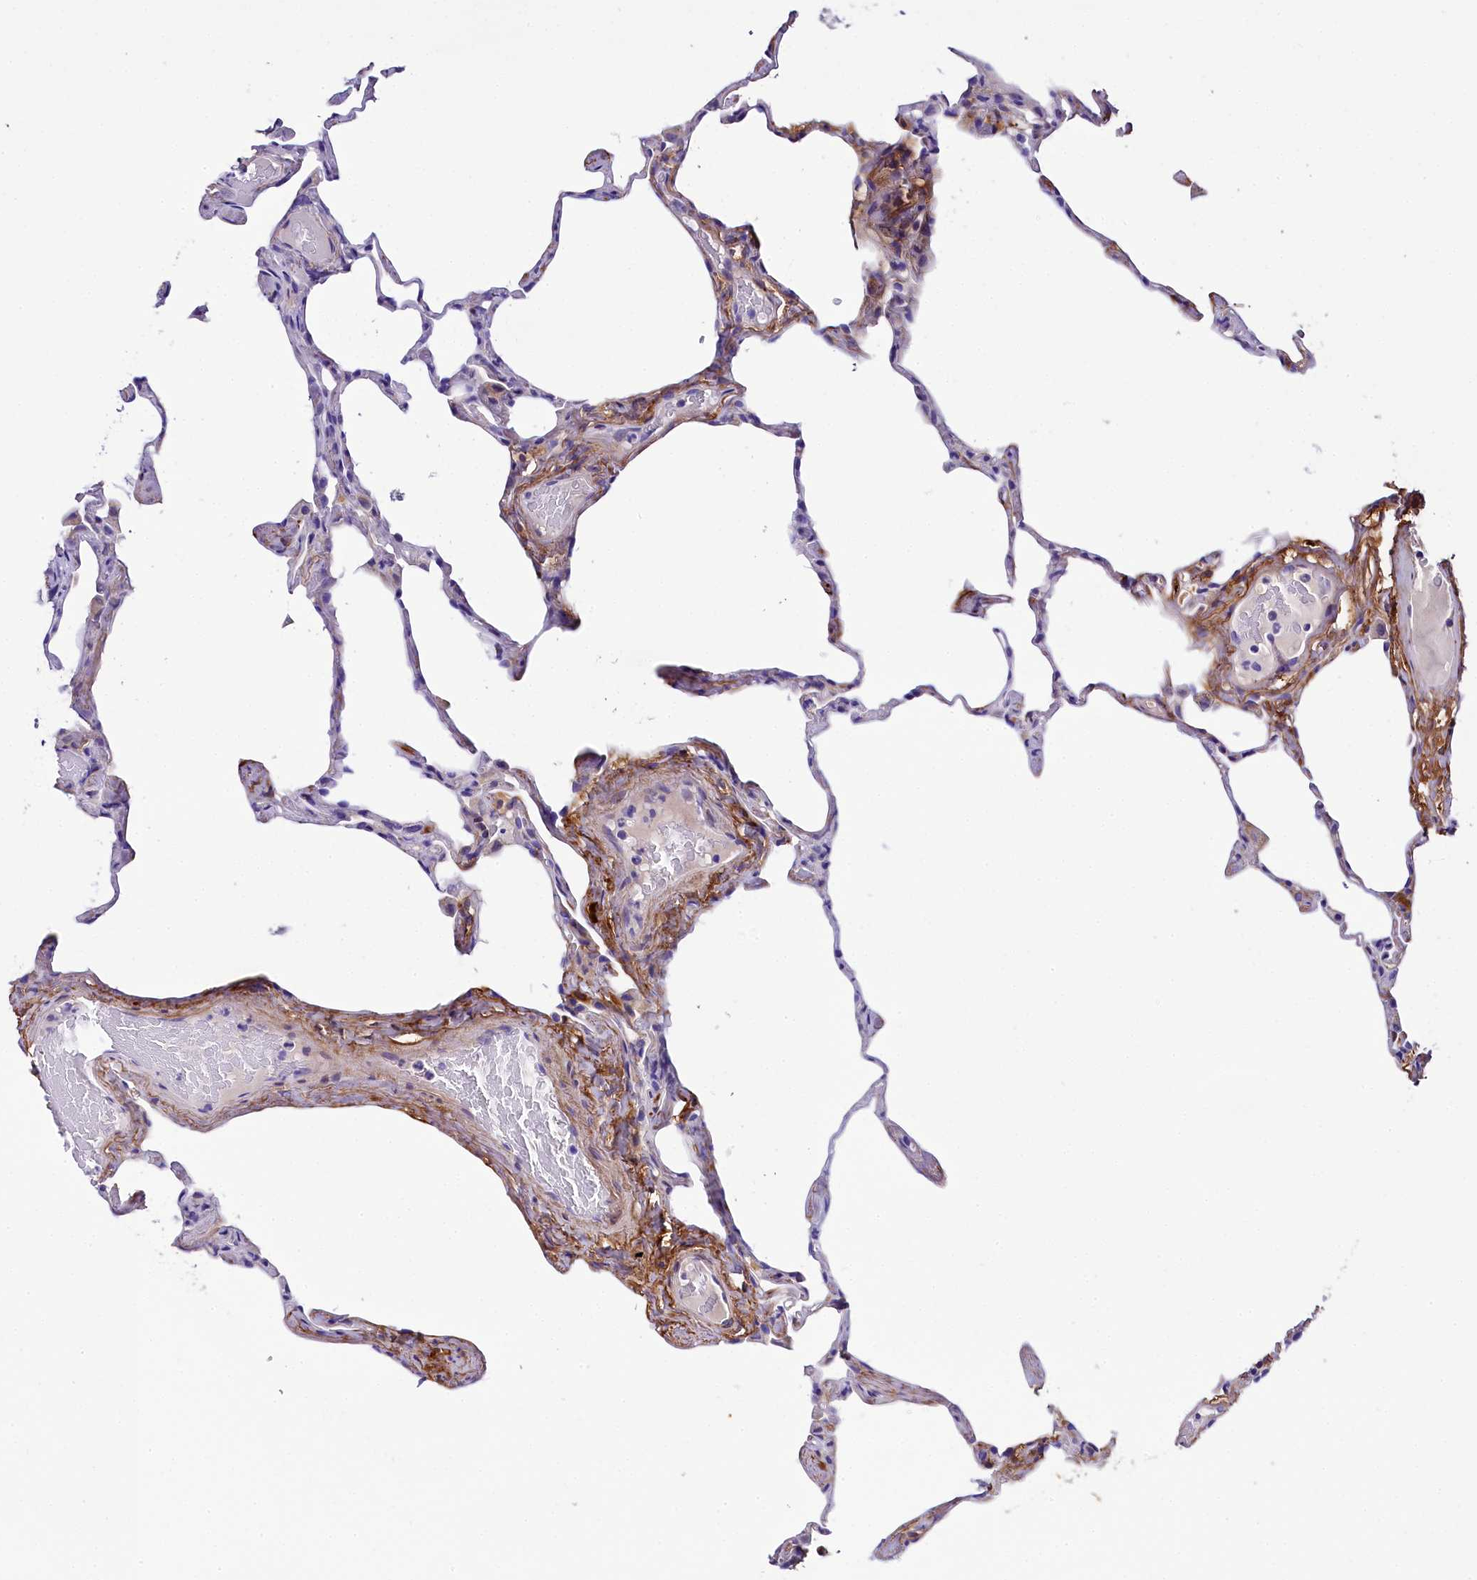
{"staining": {"intensity": "moderate", "quantity": "25%-75%", "location": "cytoplasmic/membranous"}, "tissue": "lung", "cell_type": "Alveolar cells", "image_type": "normal", "snomed": [{"axis": "morphology", "description": "Normal tissue, NOS"}, {"axis": "topography", "description": "Lung"}], "caption": "Lung stained with DAB immunohistochemistry (IHC) reveals medium levels of moderate cytoplasmic/membranous positivity in about 25%-75% of alveolar cells.", "gene": "SOD3", "patient": {"sex": "male", "age": 65}}